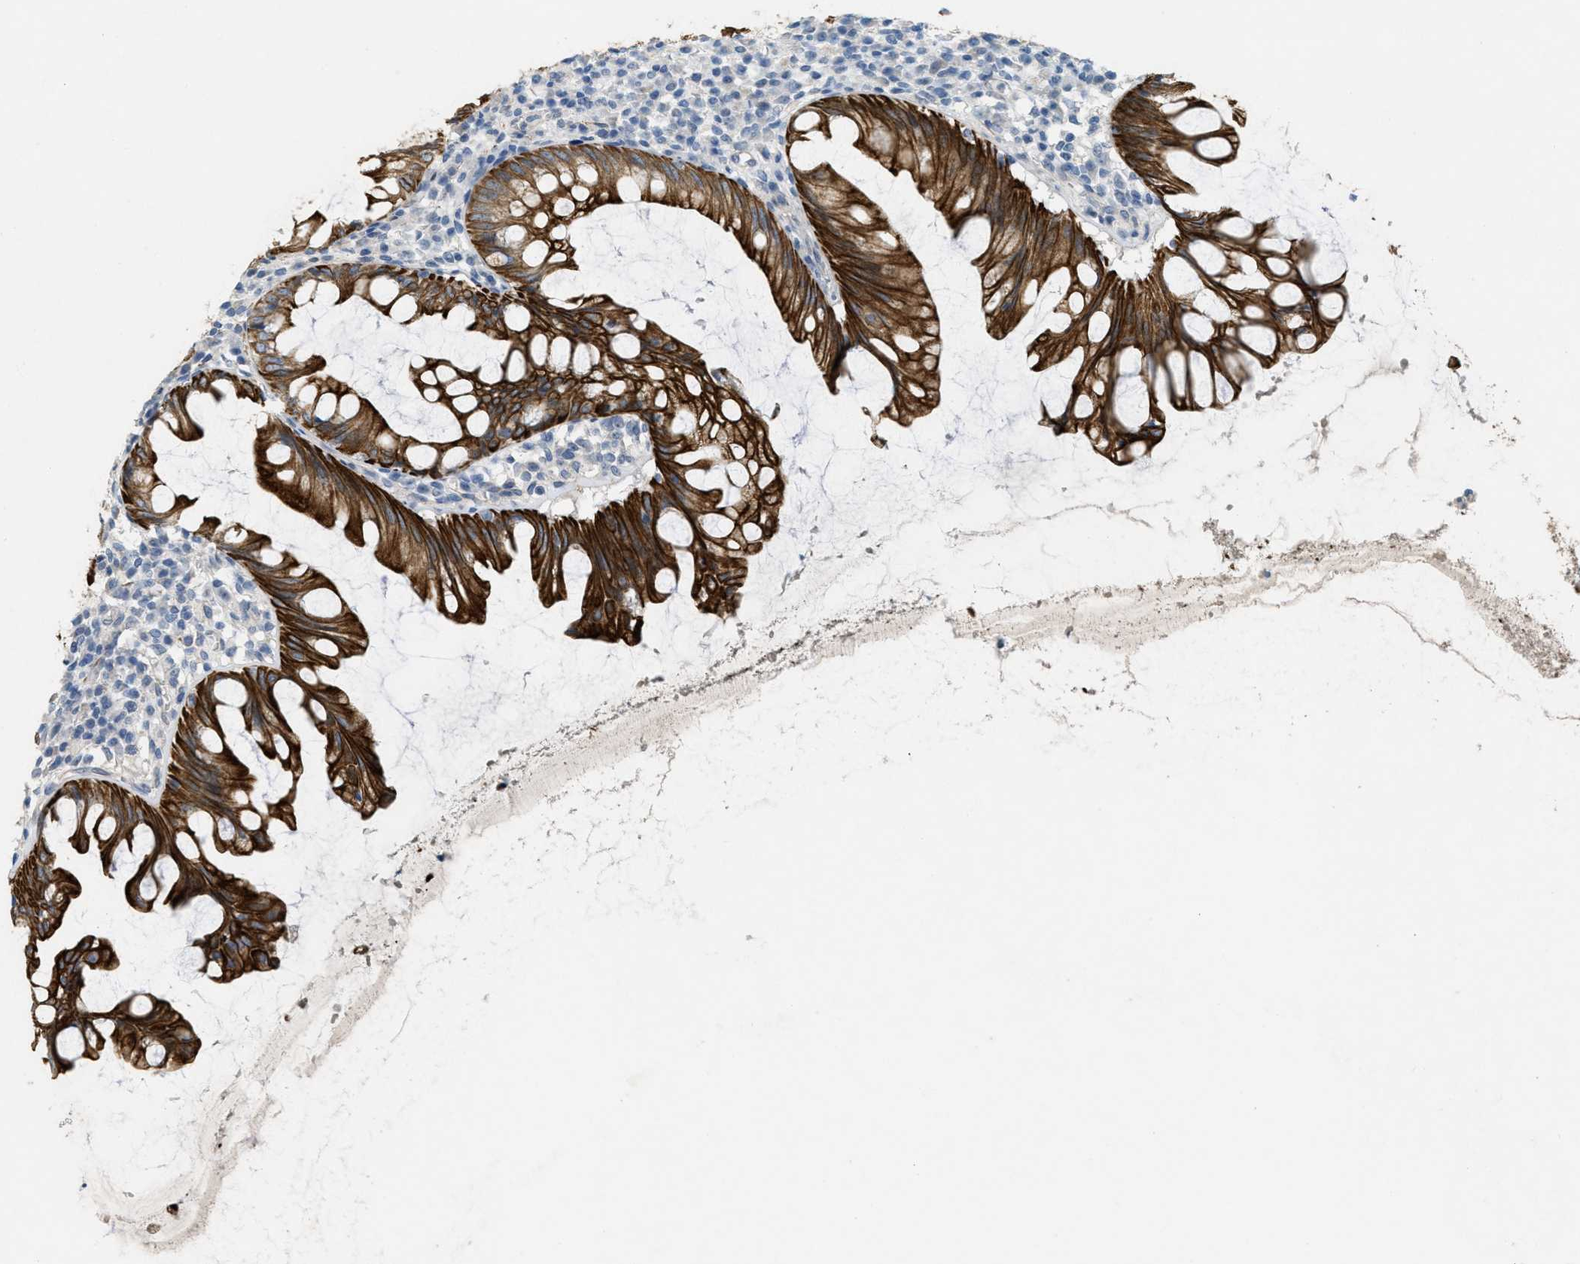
{"staining": {"intensity": "strong", "quantity": ">75%", "location": "cytoplasmic/membranous"}, "tissue": "appendix", "cell_type": "Glandular cells", "image_type": "normal", "snomed": [{"axis": "morphology", "description": "Normal tissue, NOS"}, {"axis": "topography", "description": "Appendix"}], "caption": "Strong cytoplasmic/membranous staining is identified in approximately >75% of glandular cells in benign appendix.", "gene": "MRS2", "patient": {"sex": "male", "age": 56}}